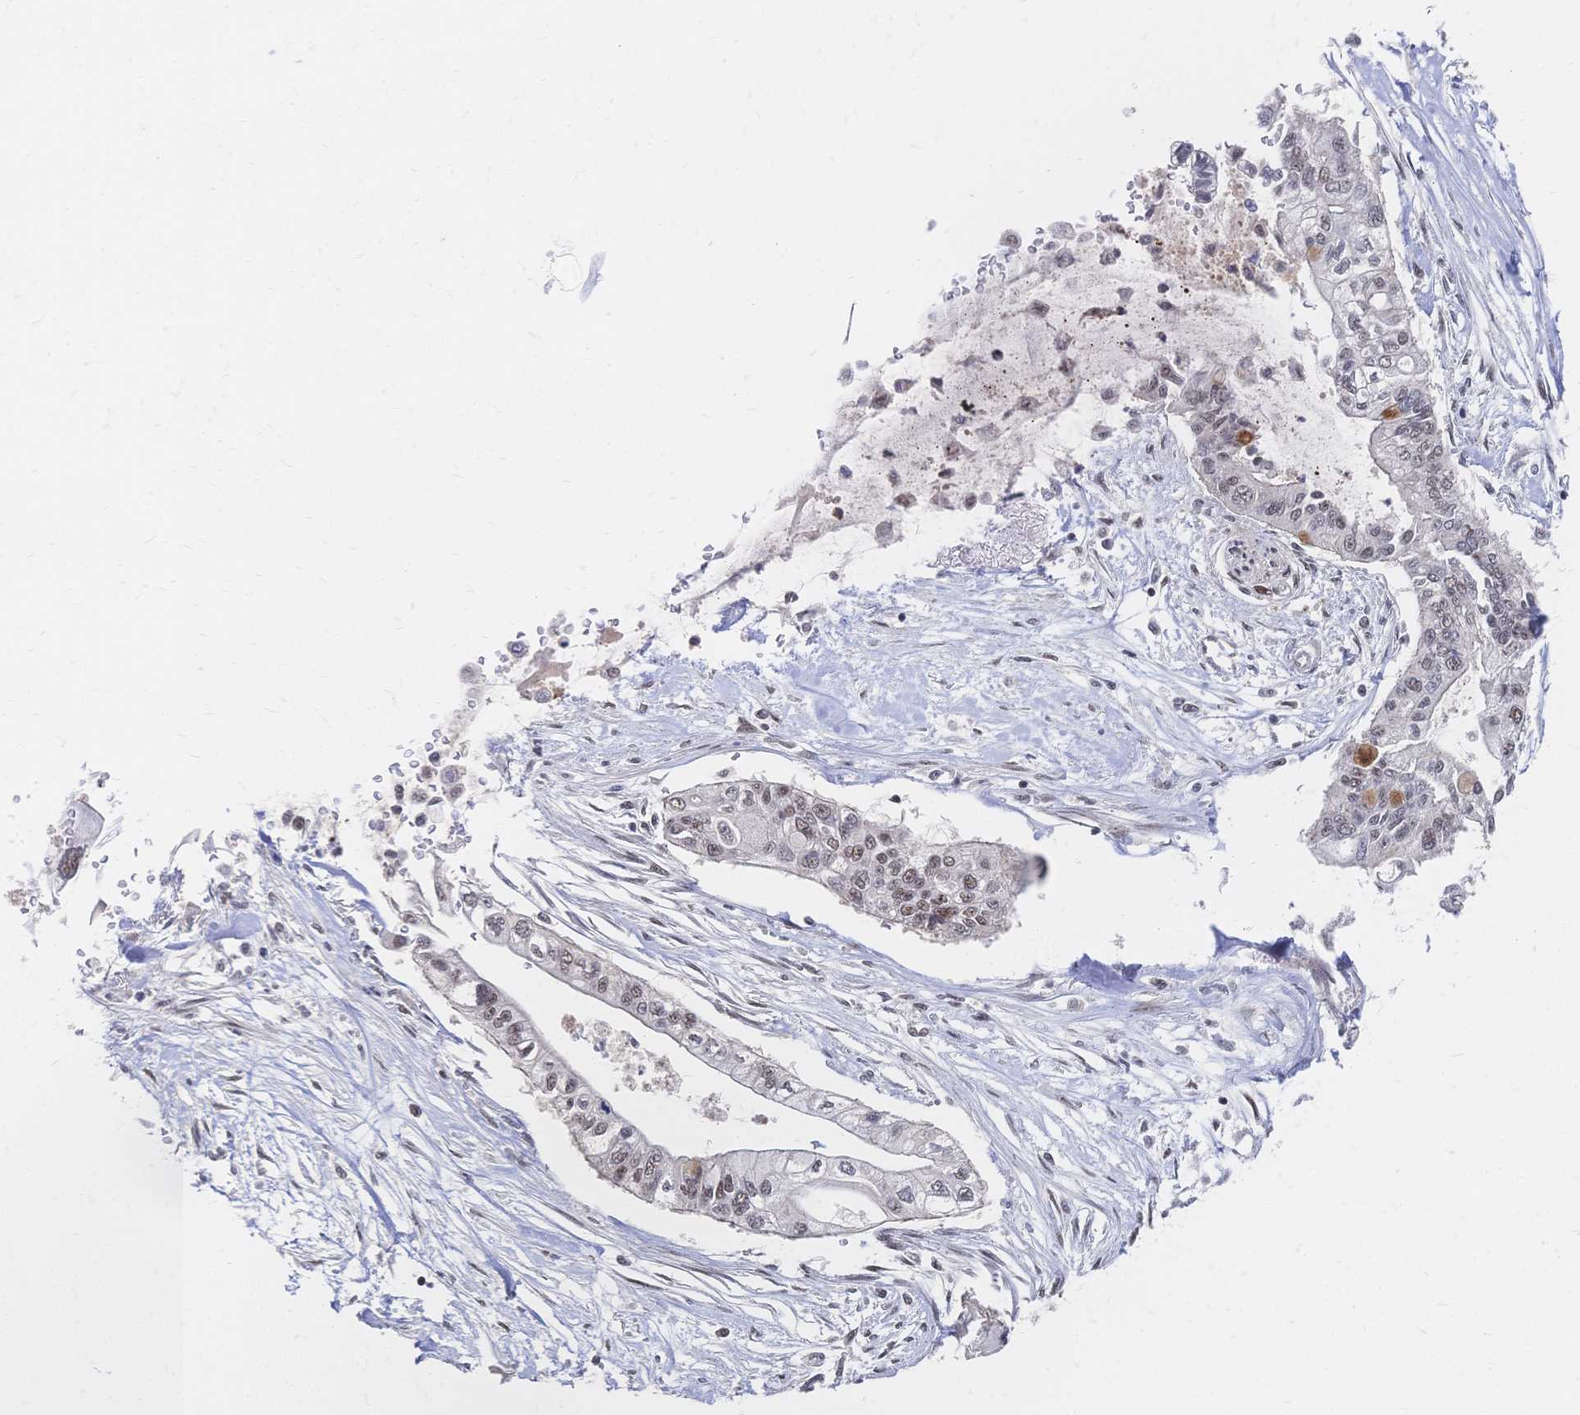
{"staining": {"intensity": "weak", "quantity": ">75%", "location": "nuclear"}, "tissue": "pancreatic cancer", "cell_type": "Tumor cells", "image_type": "cancer", "snomed": [{"axis": "morphology", "description": "Adenocarcinoma, NOS"}, {"axis": "topography", "description": "Pancreas"}], "caption": "Immunohistochemistry (IHC) (DAB) staining of human adenocarcinoma (pancreatic) shows weak nuclear protein expression in about >75% of tumor cells.", "gene": "NELFA", "patient": {"sex": "female", "age": 77}}